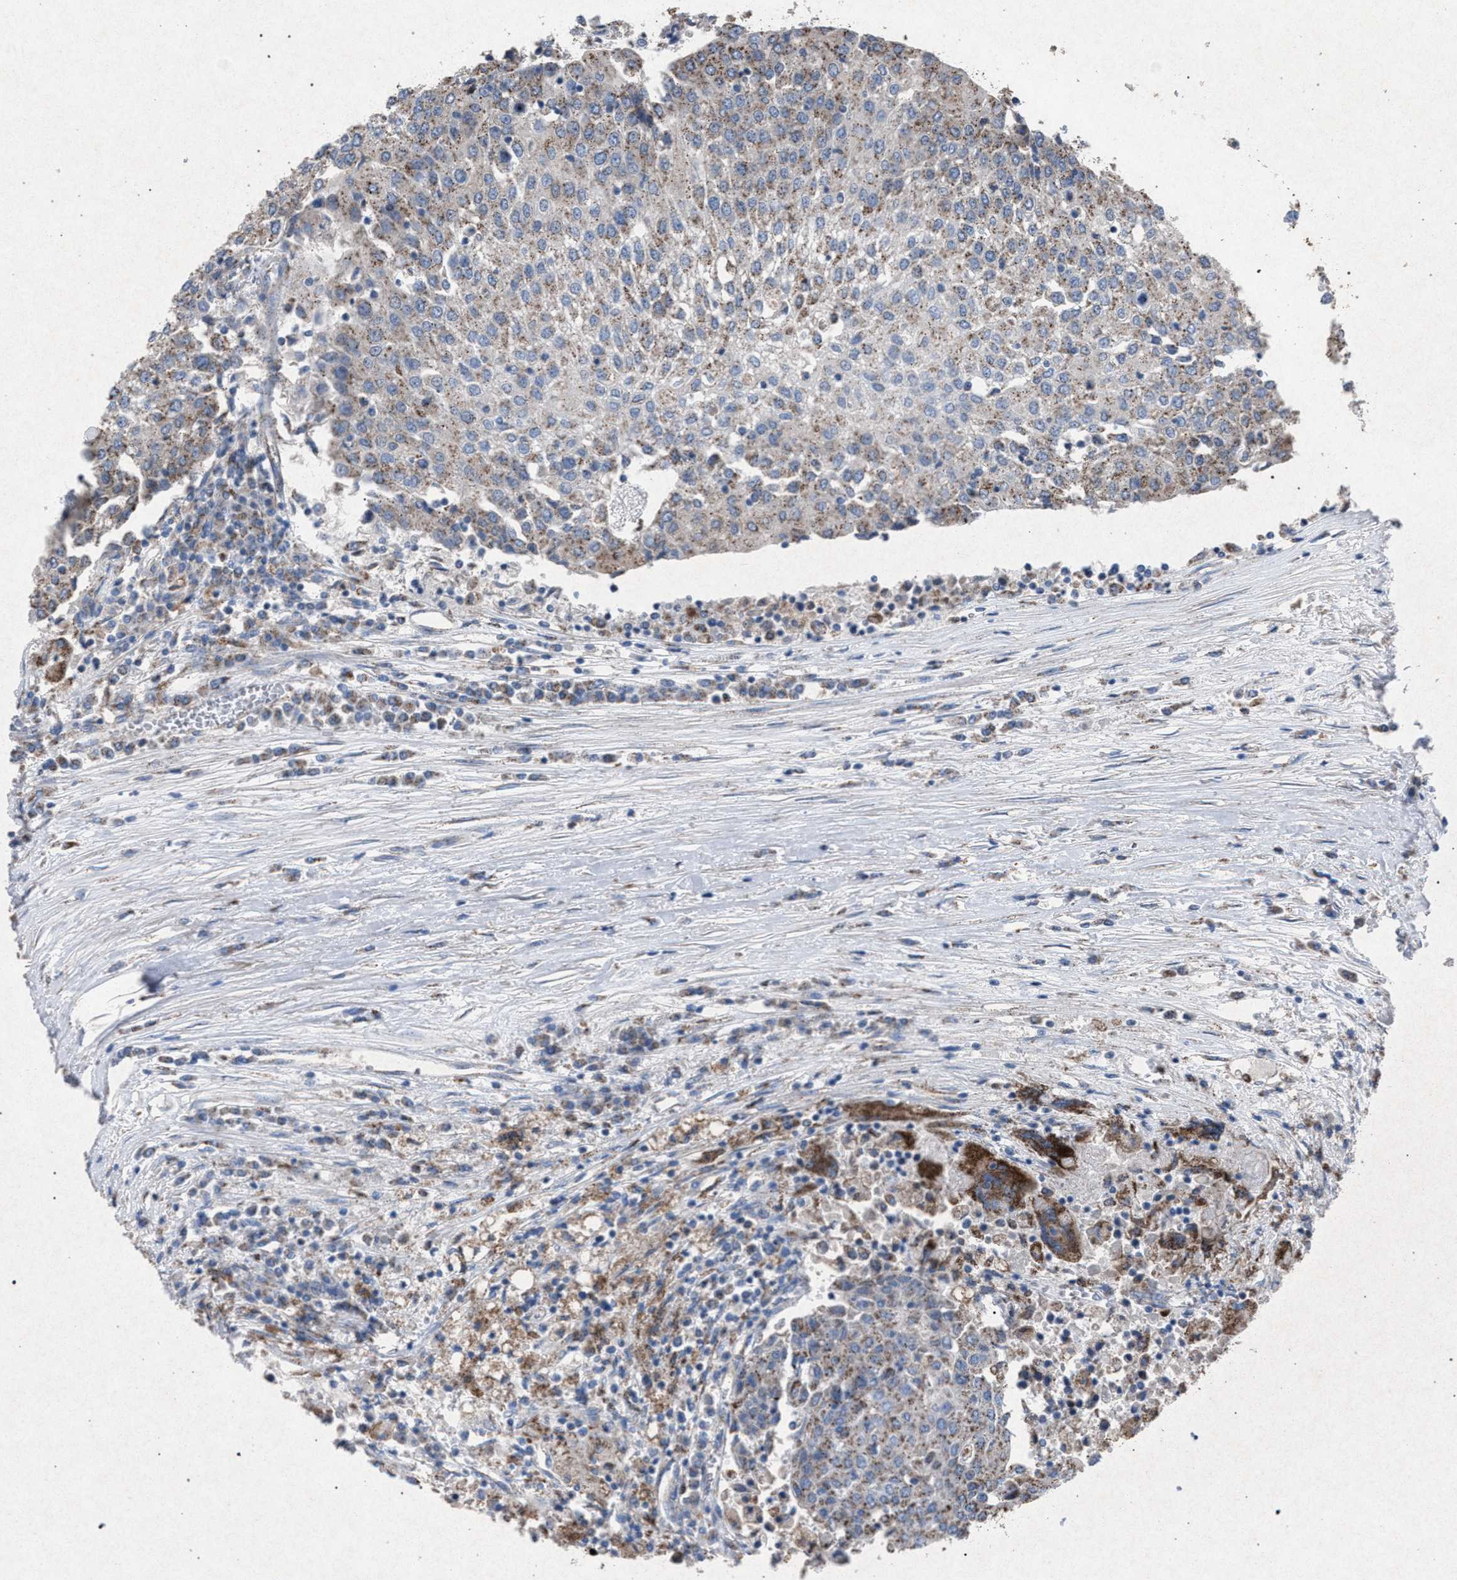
{"staining": {"intensity": "weak", "quantity": ">75%", "location": "cytoplasmic/membranous"}, "tissue": "urothelial cancer", "cell_type": "Tumor cells", "image_type": "cancer", "snomed": [{"axis": "morphology", "description": "Urothelial carcinoma, High grade"}, {"axis": "topography", "description": "Urinary bladder"}], "caption": "Urothelial cancer stained for a protein shows weak cytoplasmic/membranous positivity in tumor cells. The protein is stained brown, and the nuclei are stained in blue (DAB (3,3'-diaminobenzidine) IHC with brightfield microscopy, high magnification).", "gene": "HSD17B4", "patient": {"sex": "female", "age": 85}}